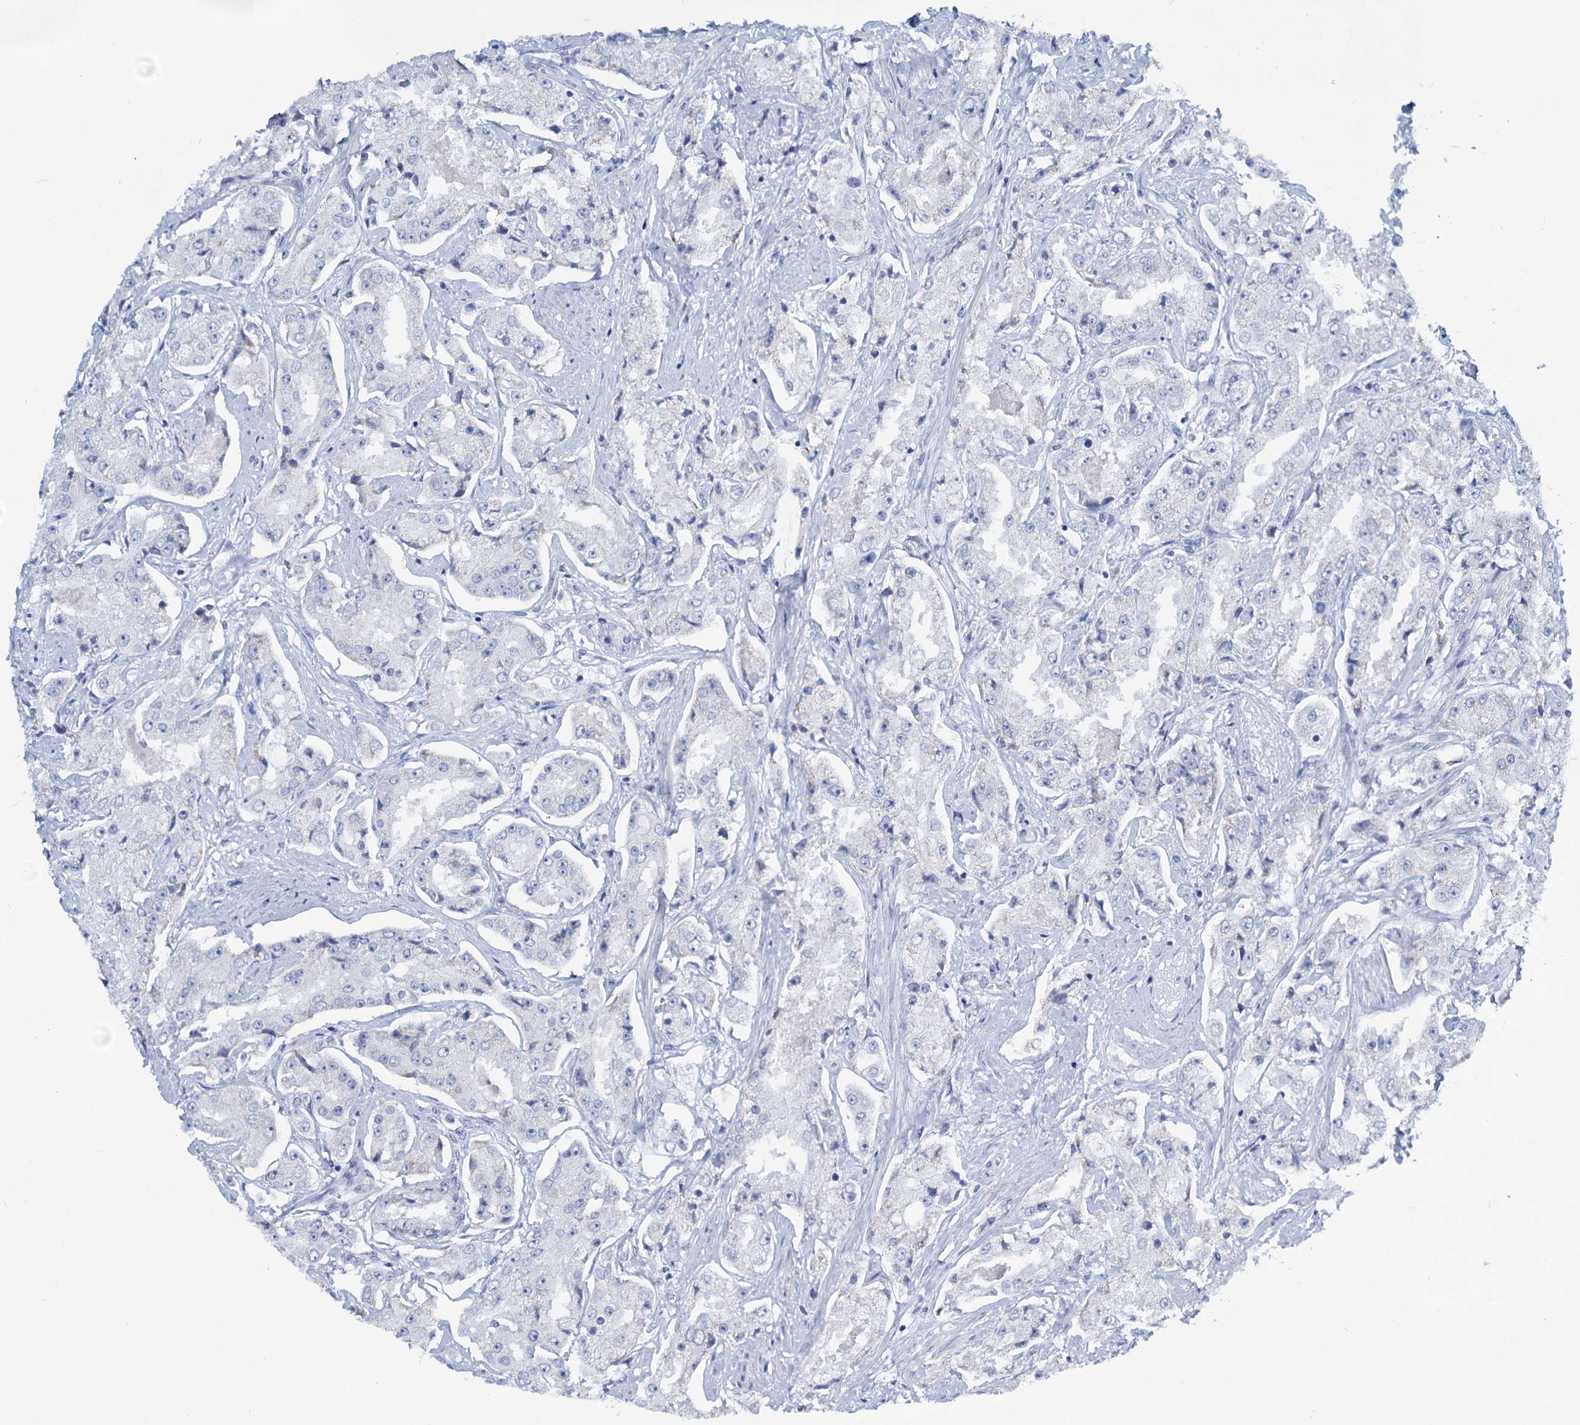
{"staining": {"intensity": "negative", "quantity": "none", "location": "none"}, "tissue": "prostate cancer", "cell_type": "Tumor cells", "image_type": "cancer", "snomed": [{"axis": "morphology", "description": "Adenocarcinoma, High grade"}, {"axis": "topography", "description": "Prostate"}], "caption": "This is an immunohistochemistry histopathology image of prostate cancer (adenocarcinoma (high-grade)). There is no staining in tumor cells.", "gene": "SLC1A3", "patient": {"sex": "male", "age": 73}}